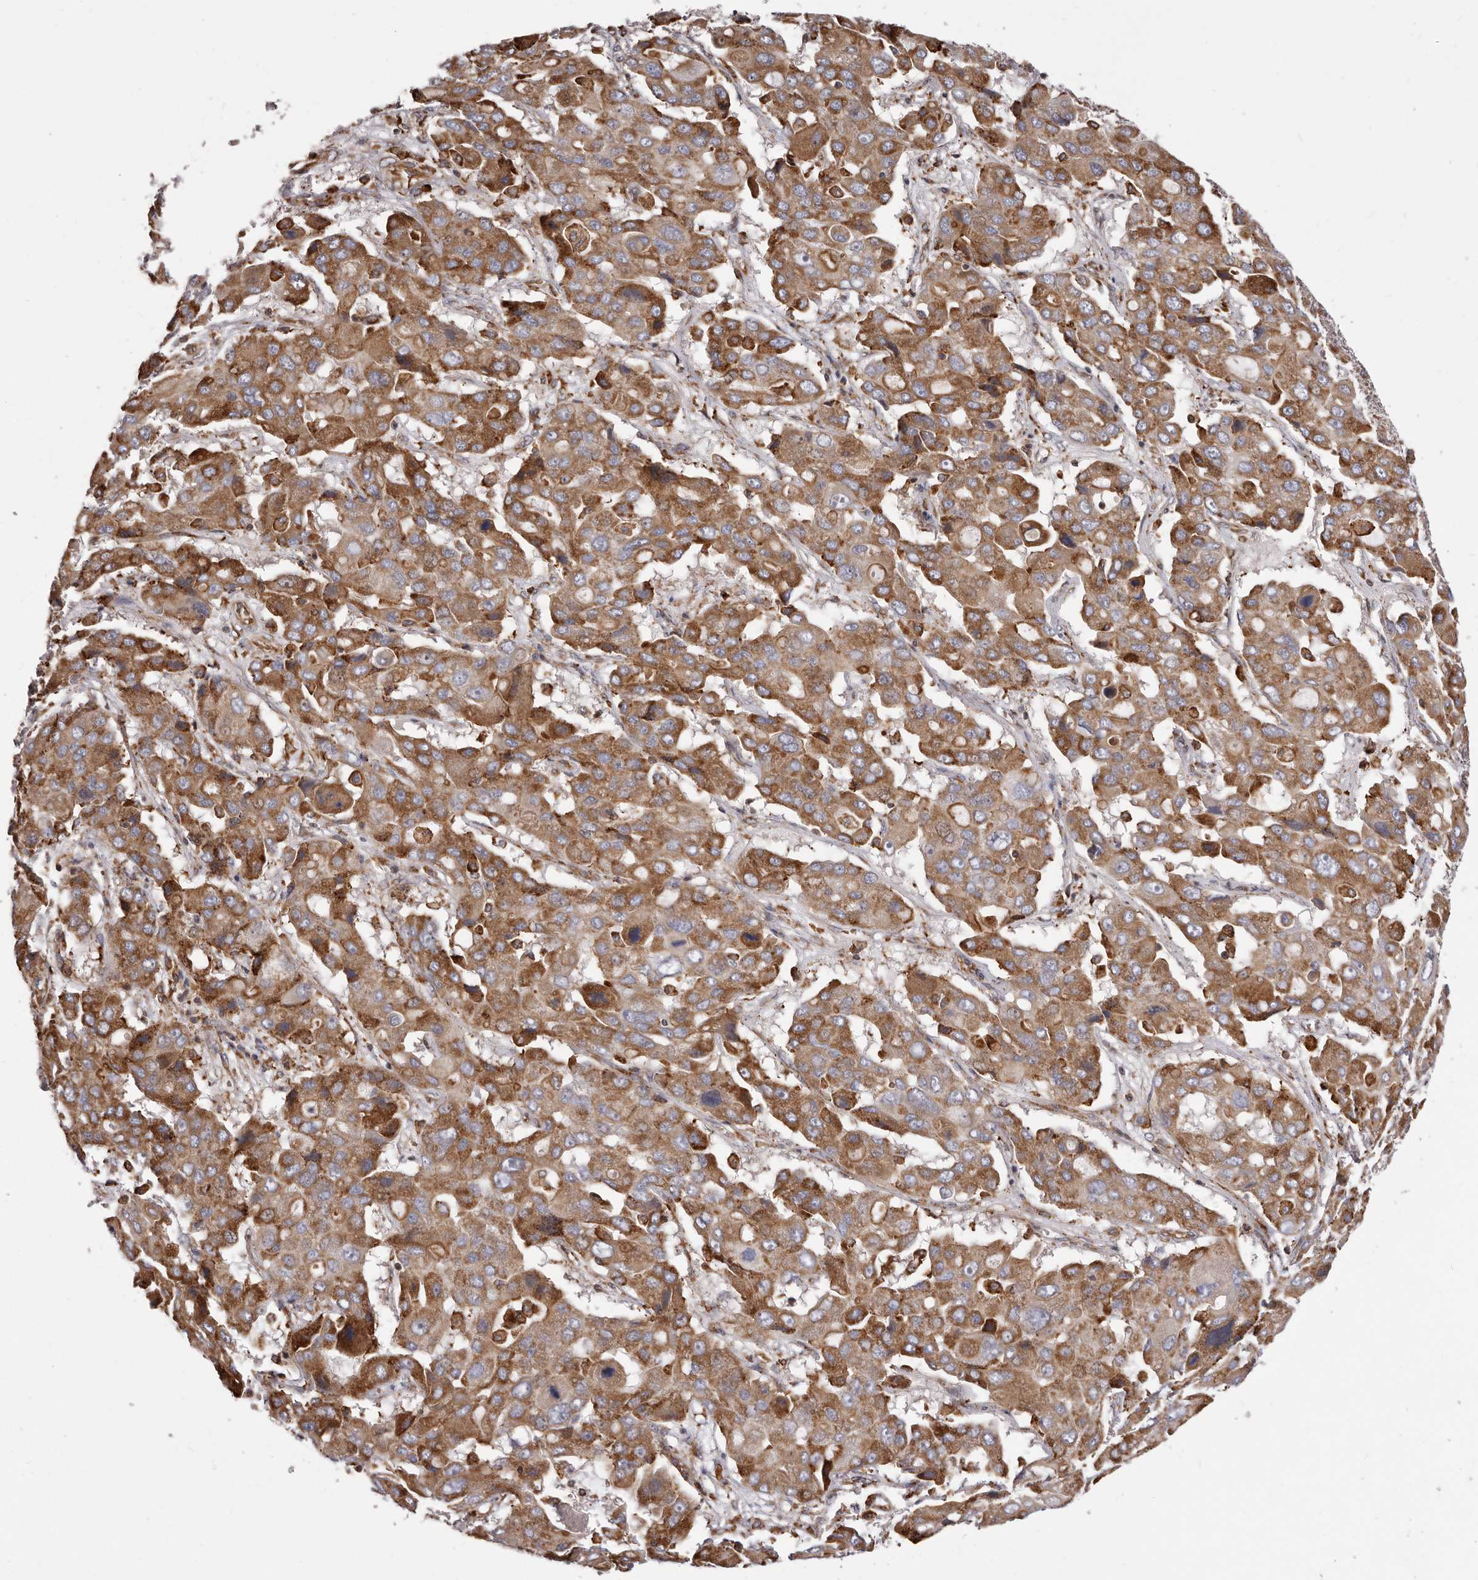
{"staining": {"intensity": "moderate", "quantity": ">75%", "location": "cytoplasmic/membranous"}, "tissue": "liver cancer", "cell_type": "Tumor cells", "image_type": "cancer", "snomed": [{"axis": "morphology", "description": "Cholangiocarcinoma"}, {"axis": "topography", "description": "Liver"}], "caption": "High-magnification brightfield microscopy of liver cancer stained with DAB (brown) and counterstained with hematoxylin (blue). tumor cells exhibit moderate cytoplasmic/membranous staining is appreciated in about>75% of cells. (IHC, brightfield microscopy, high magnification).", "gene": "ALPK1", "patient": {"sex": "male", "age": 67}}